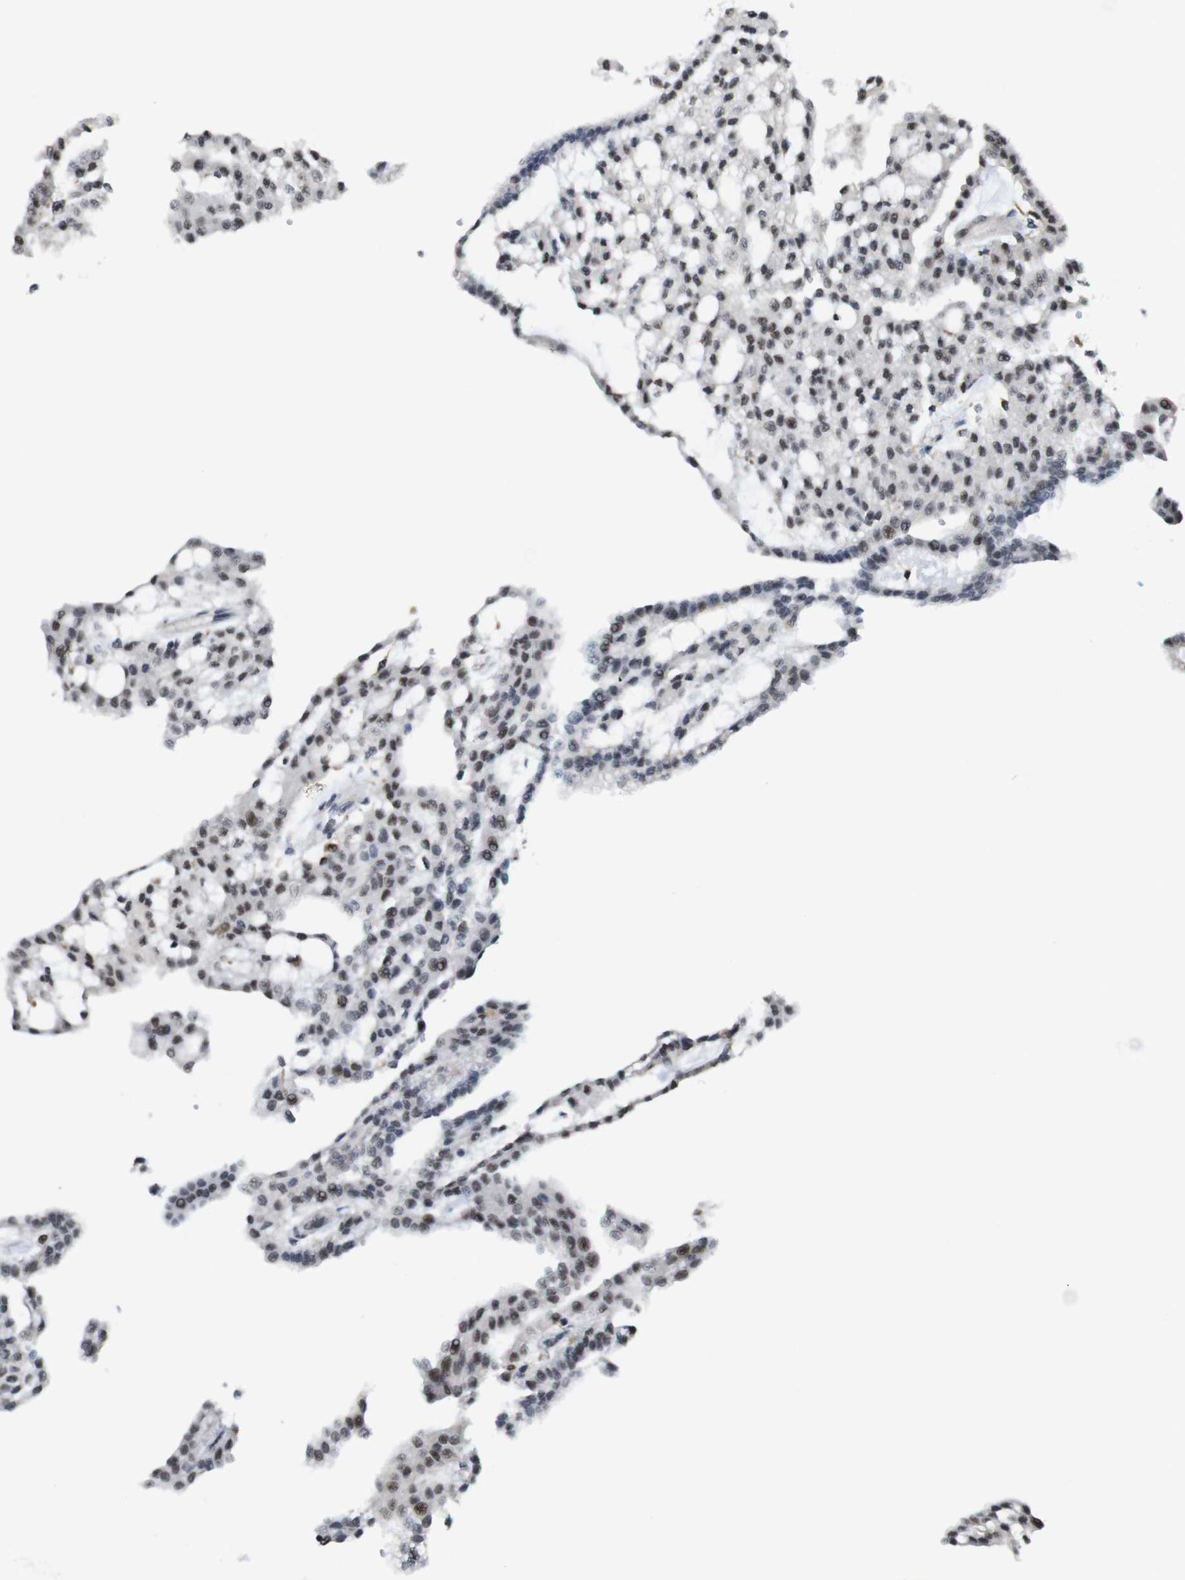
{"staining": {"intensity": "weak", "quantity": ">75%", "location": "nuclear"}, "tissue": "renal cancer", "cell_type": "Tumor cells", "image_type": "cancer", "snomed": [{"axis": "morphology", "description": "Adenocarcinoma, NOS"}, {"axis": "topography", "description": "Kidney"}], "caption": "Protein staining of renal adenocarcinoma tissue reveals weak nuclear staining in about >75% of tumor cells.", "gene": "PNMA8A", "patient": {"sex": "male", "age": 63}}